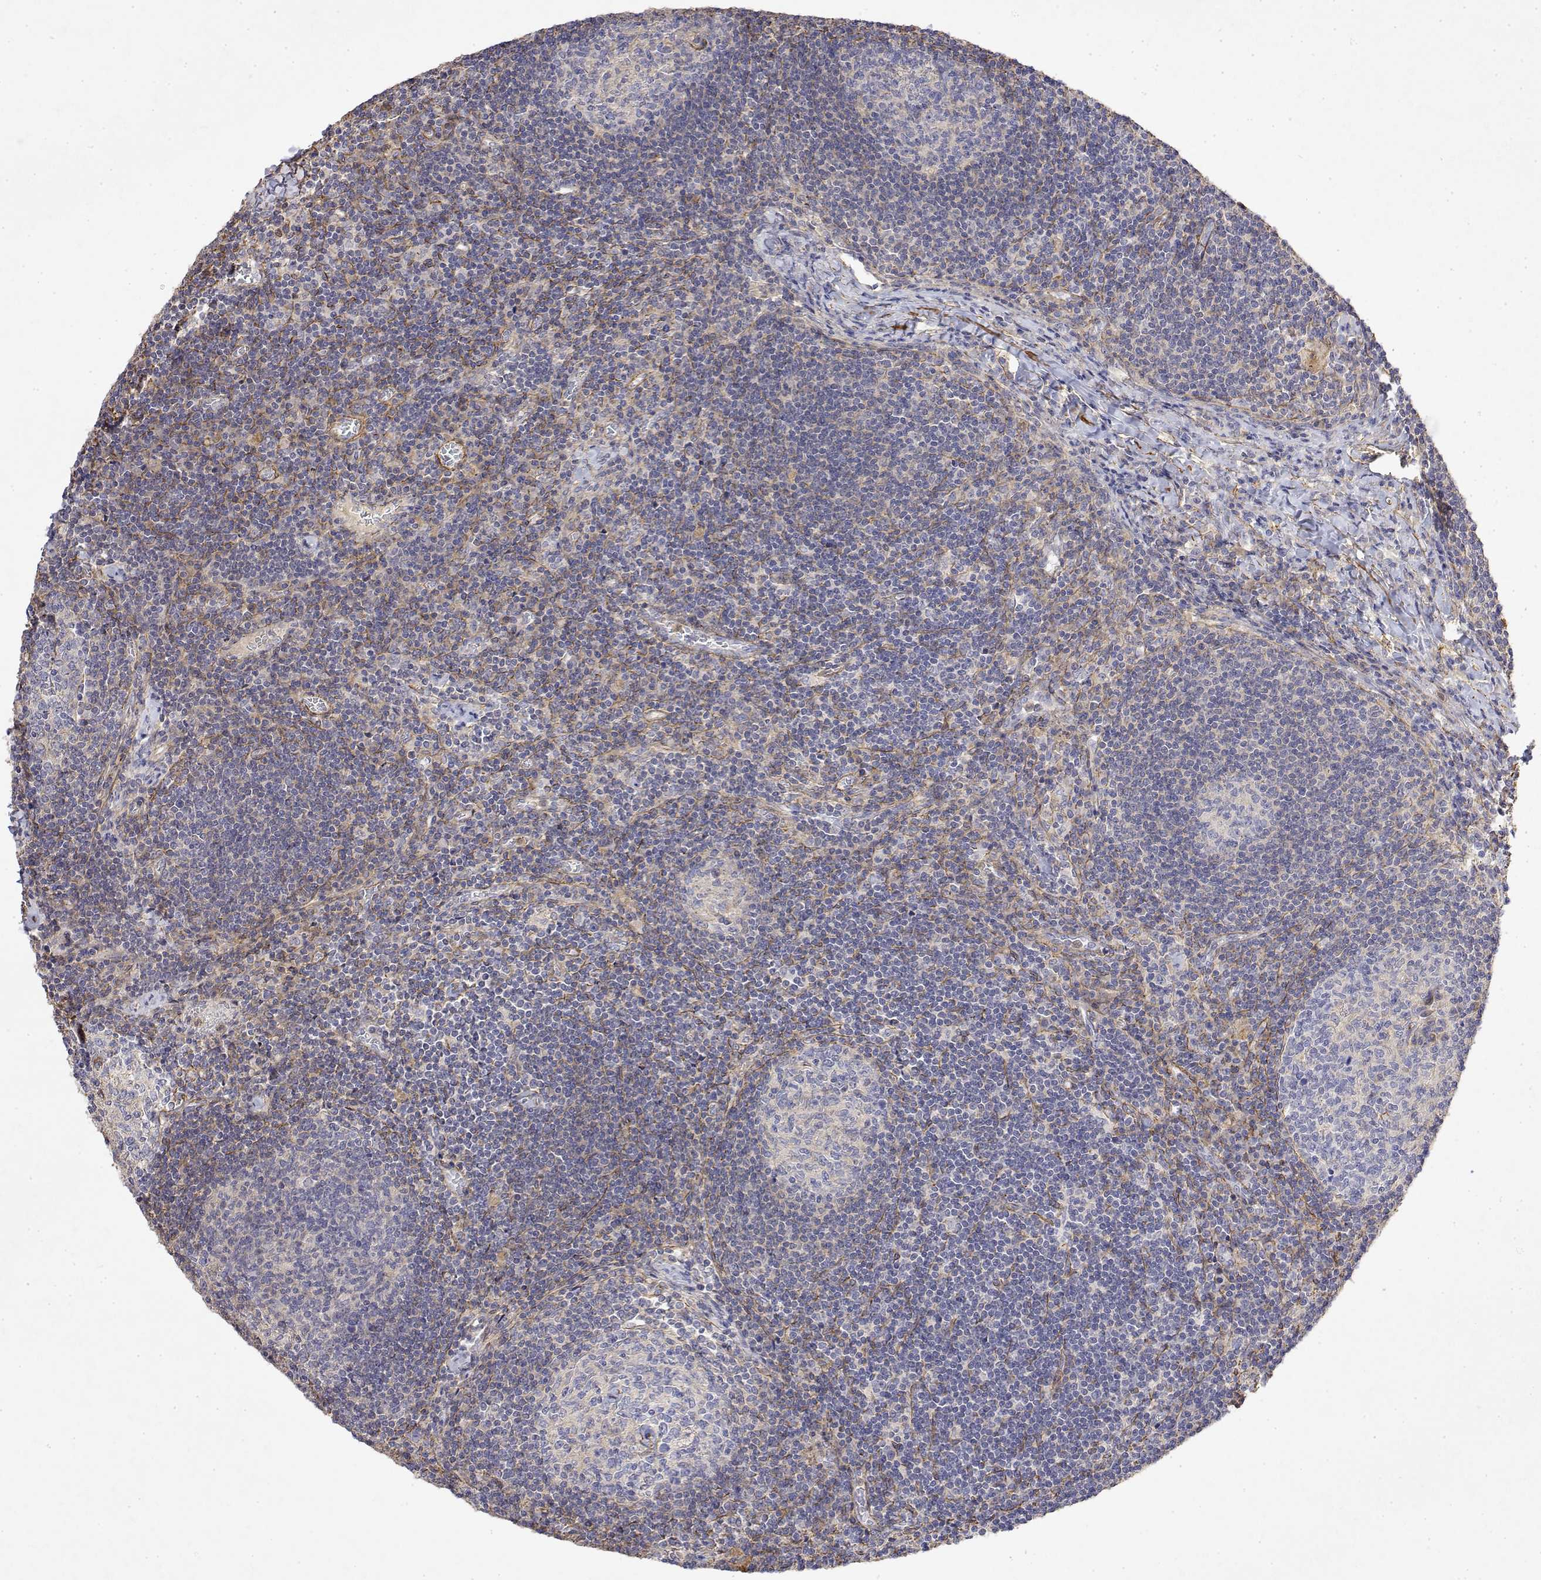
{"staining": {"intensity": "negative", "quantity": "none", "location": "none"}, "tissue": "lymph node", "cell_type": "Germinal center cells", "image_type": "normal", "snomed": [{"axis": "morphology", "description": "Normal tissue, NOS"}, {"axis": "topography", "description": "Lymph node"}], "caption": "There is no significant expression in germinal center cells of lymph node. Brightfield microscopy of immunohistochemistry stained with DAB (brown) and hematoxylin (blue), captured at high magnification.", "gene": "SOWAHD", "patient": {"sex": "male", "age": 67}}